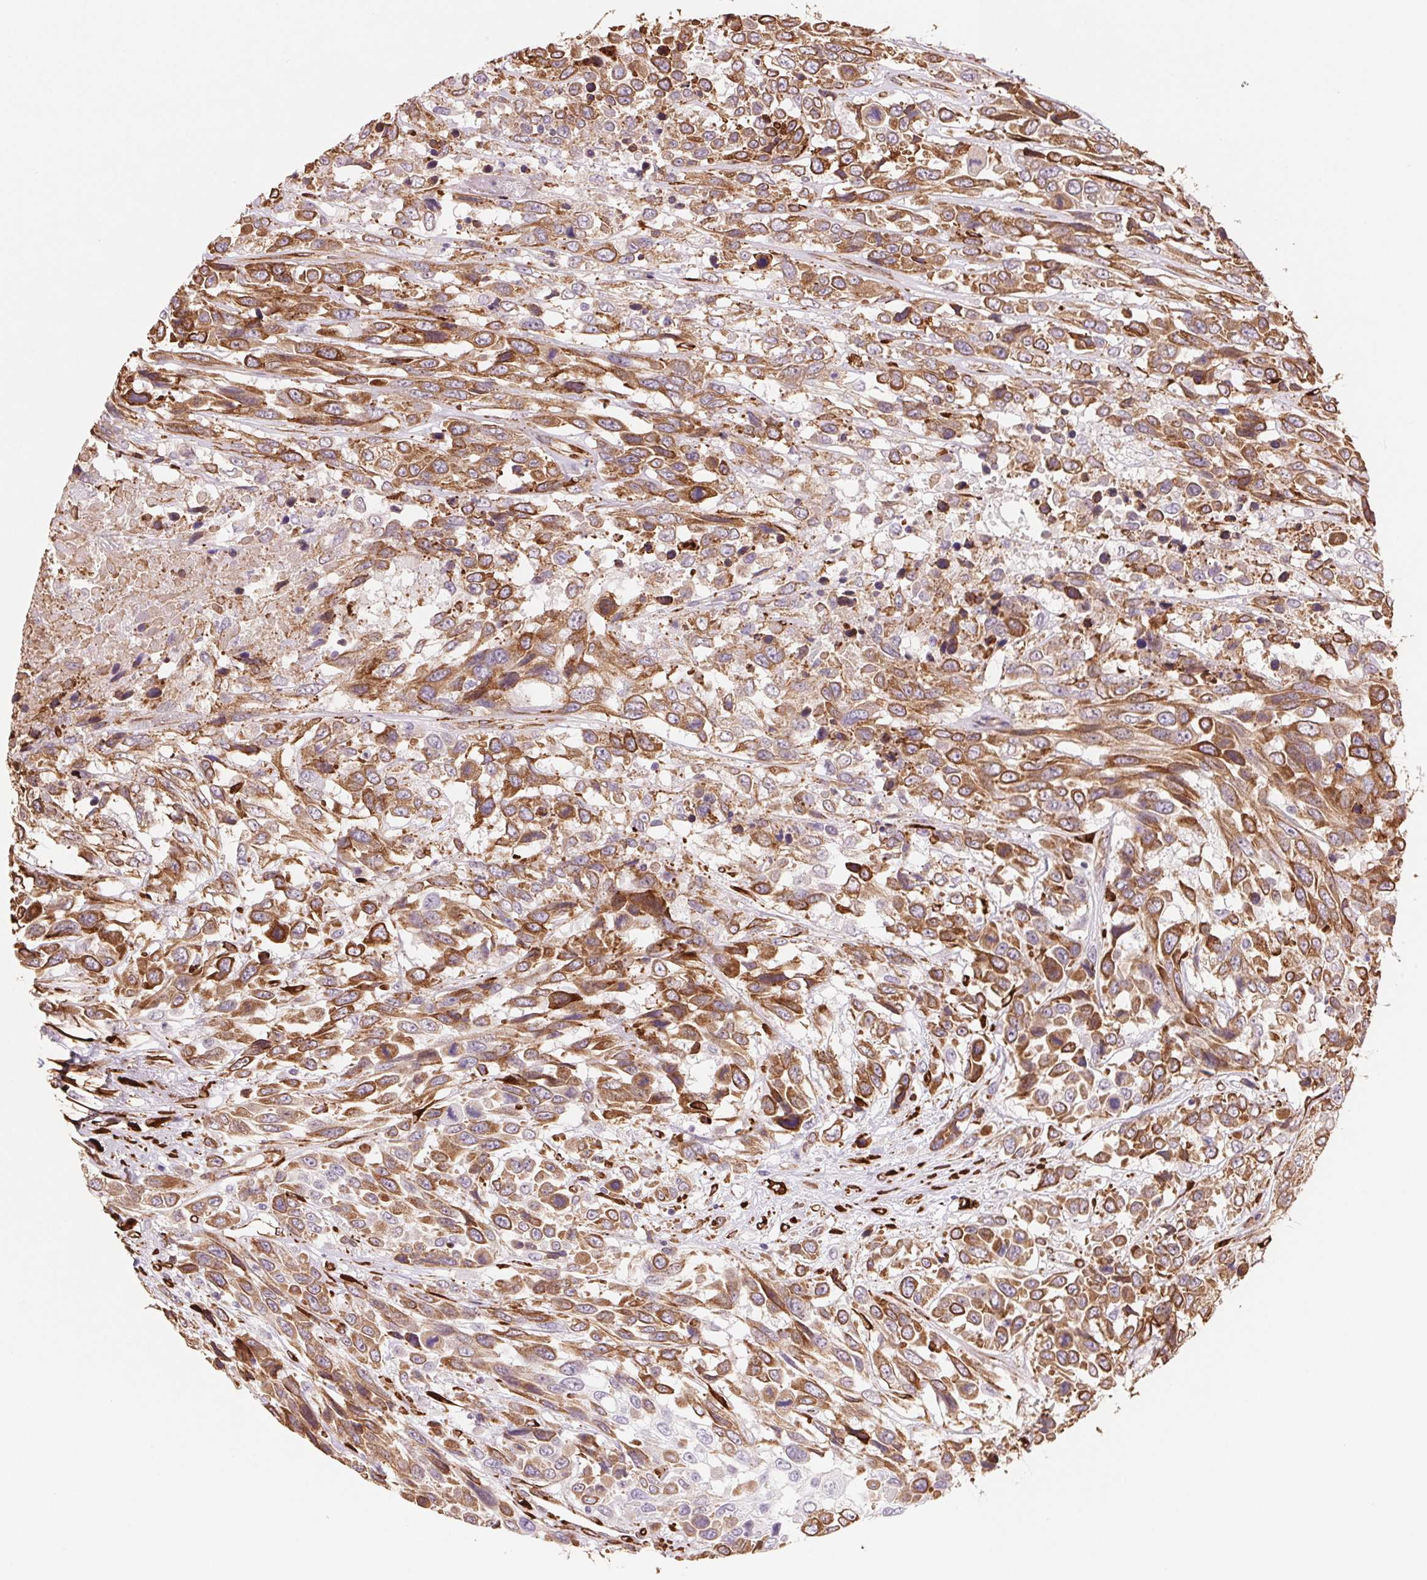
{"staining": {"intensity": "moderate", "quantity": ">75%", "location": "cytoplasmic/membranous"}, "tissue": "urothelial cancer", "cell_type": "Tumor cells", "image_type": "cancer", "snomed": [{"axis": "morphology", "description": "Urothelial carcinoma, High grade"}, {"axis": "topography", "description": "Urinary bladder"}], "caption": "A medium amount of moderate cytoplasmic/membranous positivity is appreciated in about >75% of tumor cells in urothelial cancer tissue.", "gene": "FKBP10", "patient": {"sex": "female", "age": 70}}